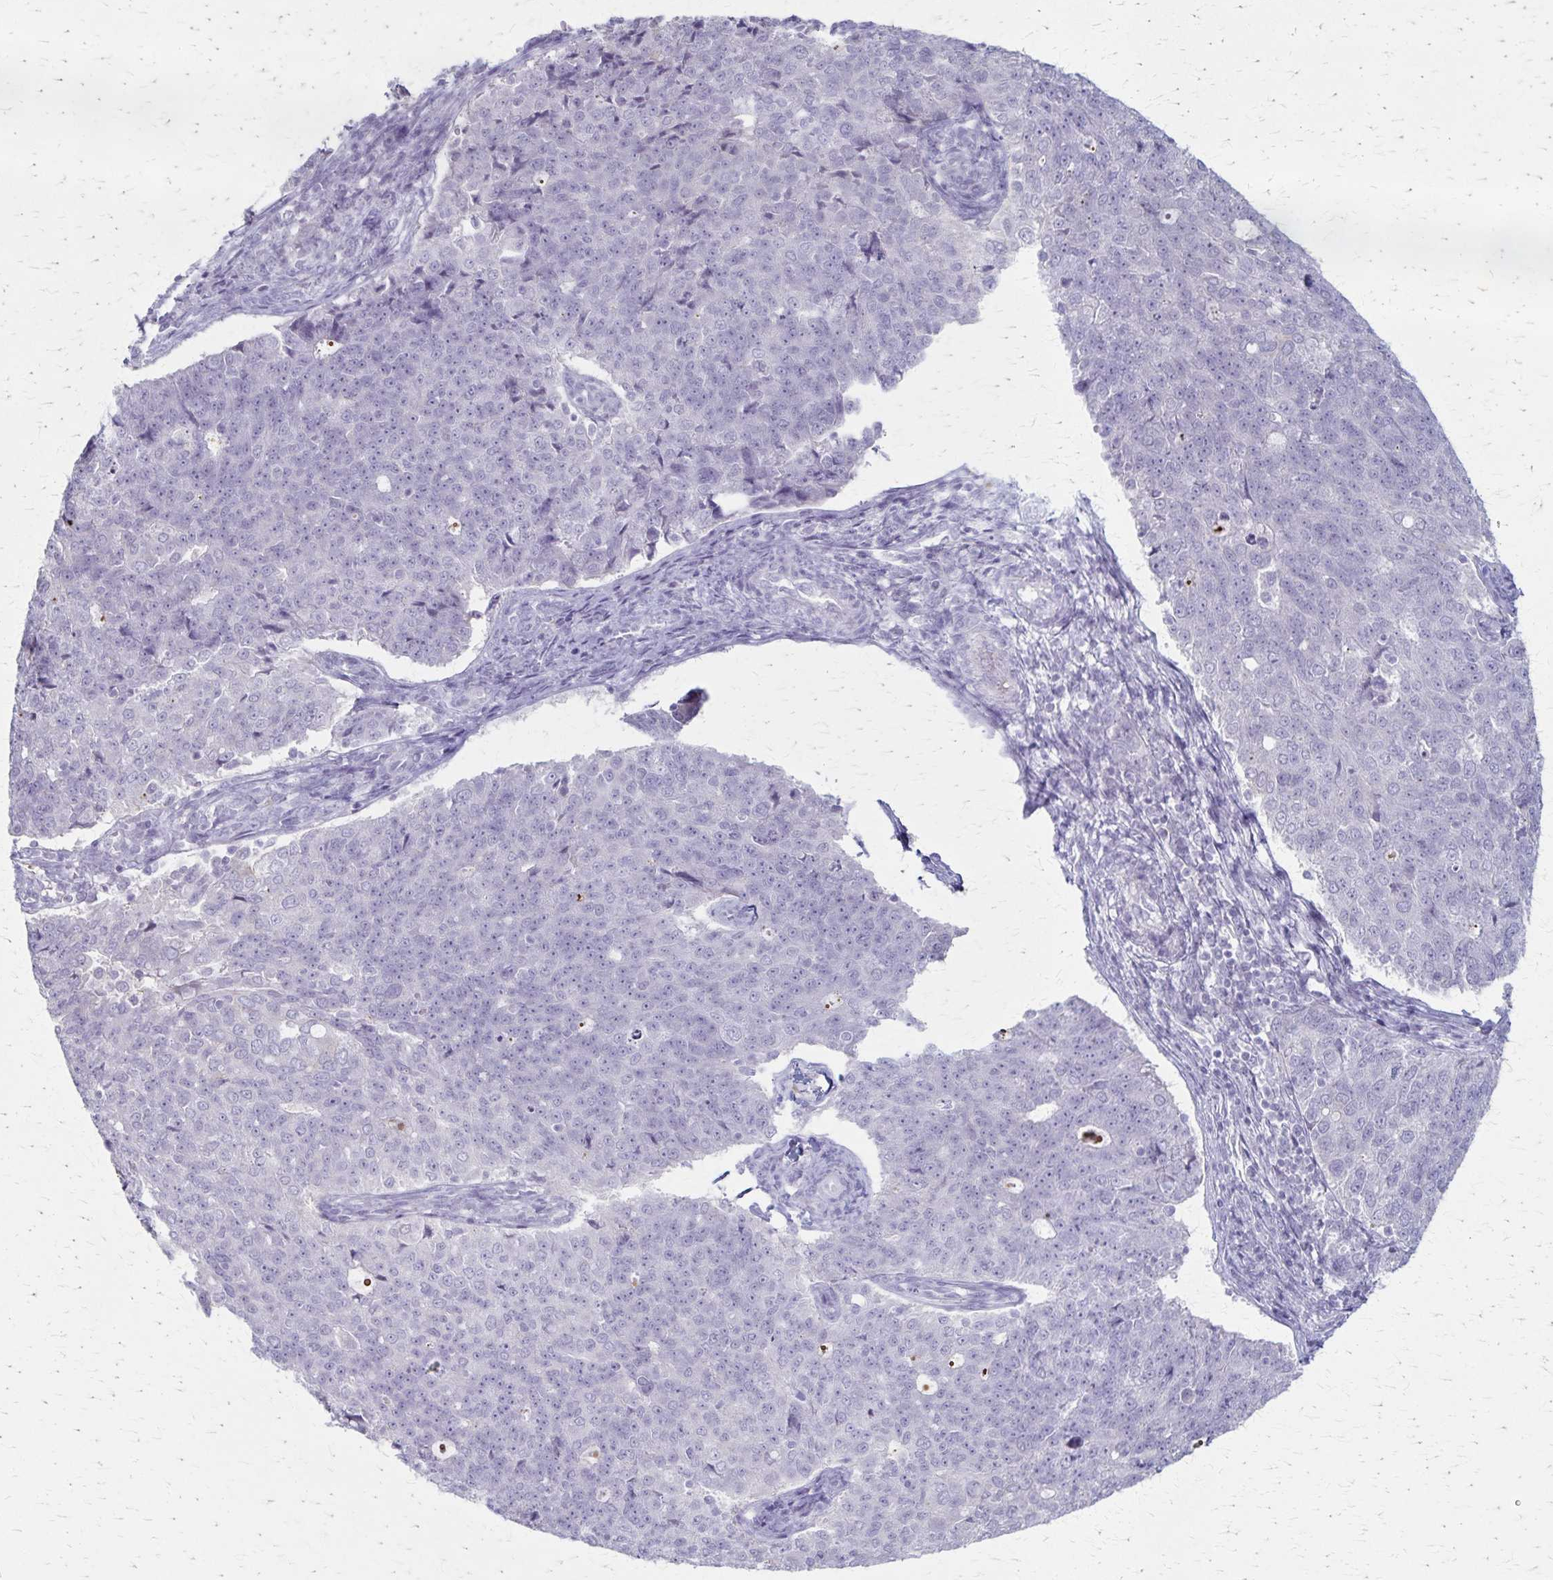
{"staining": {"intensity": "negative", "quantity": "none", "location": "none"}, "tissue": "endometrial cancer", "cell_type": "Tumor cells", "image_type": "cancer", "snomed": [{"axis": "morphology", "description": "Adenocarcinoma, NOS"}, {"axis": "topography", "description": "Endometrium"}], "caption": "A micrograph of endometrial cancer stained for a protein shows no brown staining in tumor cells.", "gene": "RASL10B", "patient": {"sex": "female", "age": 43}}